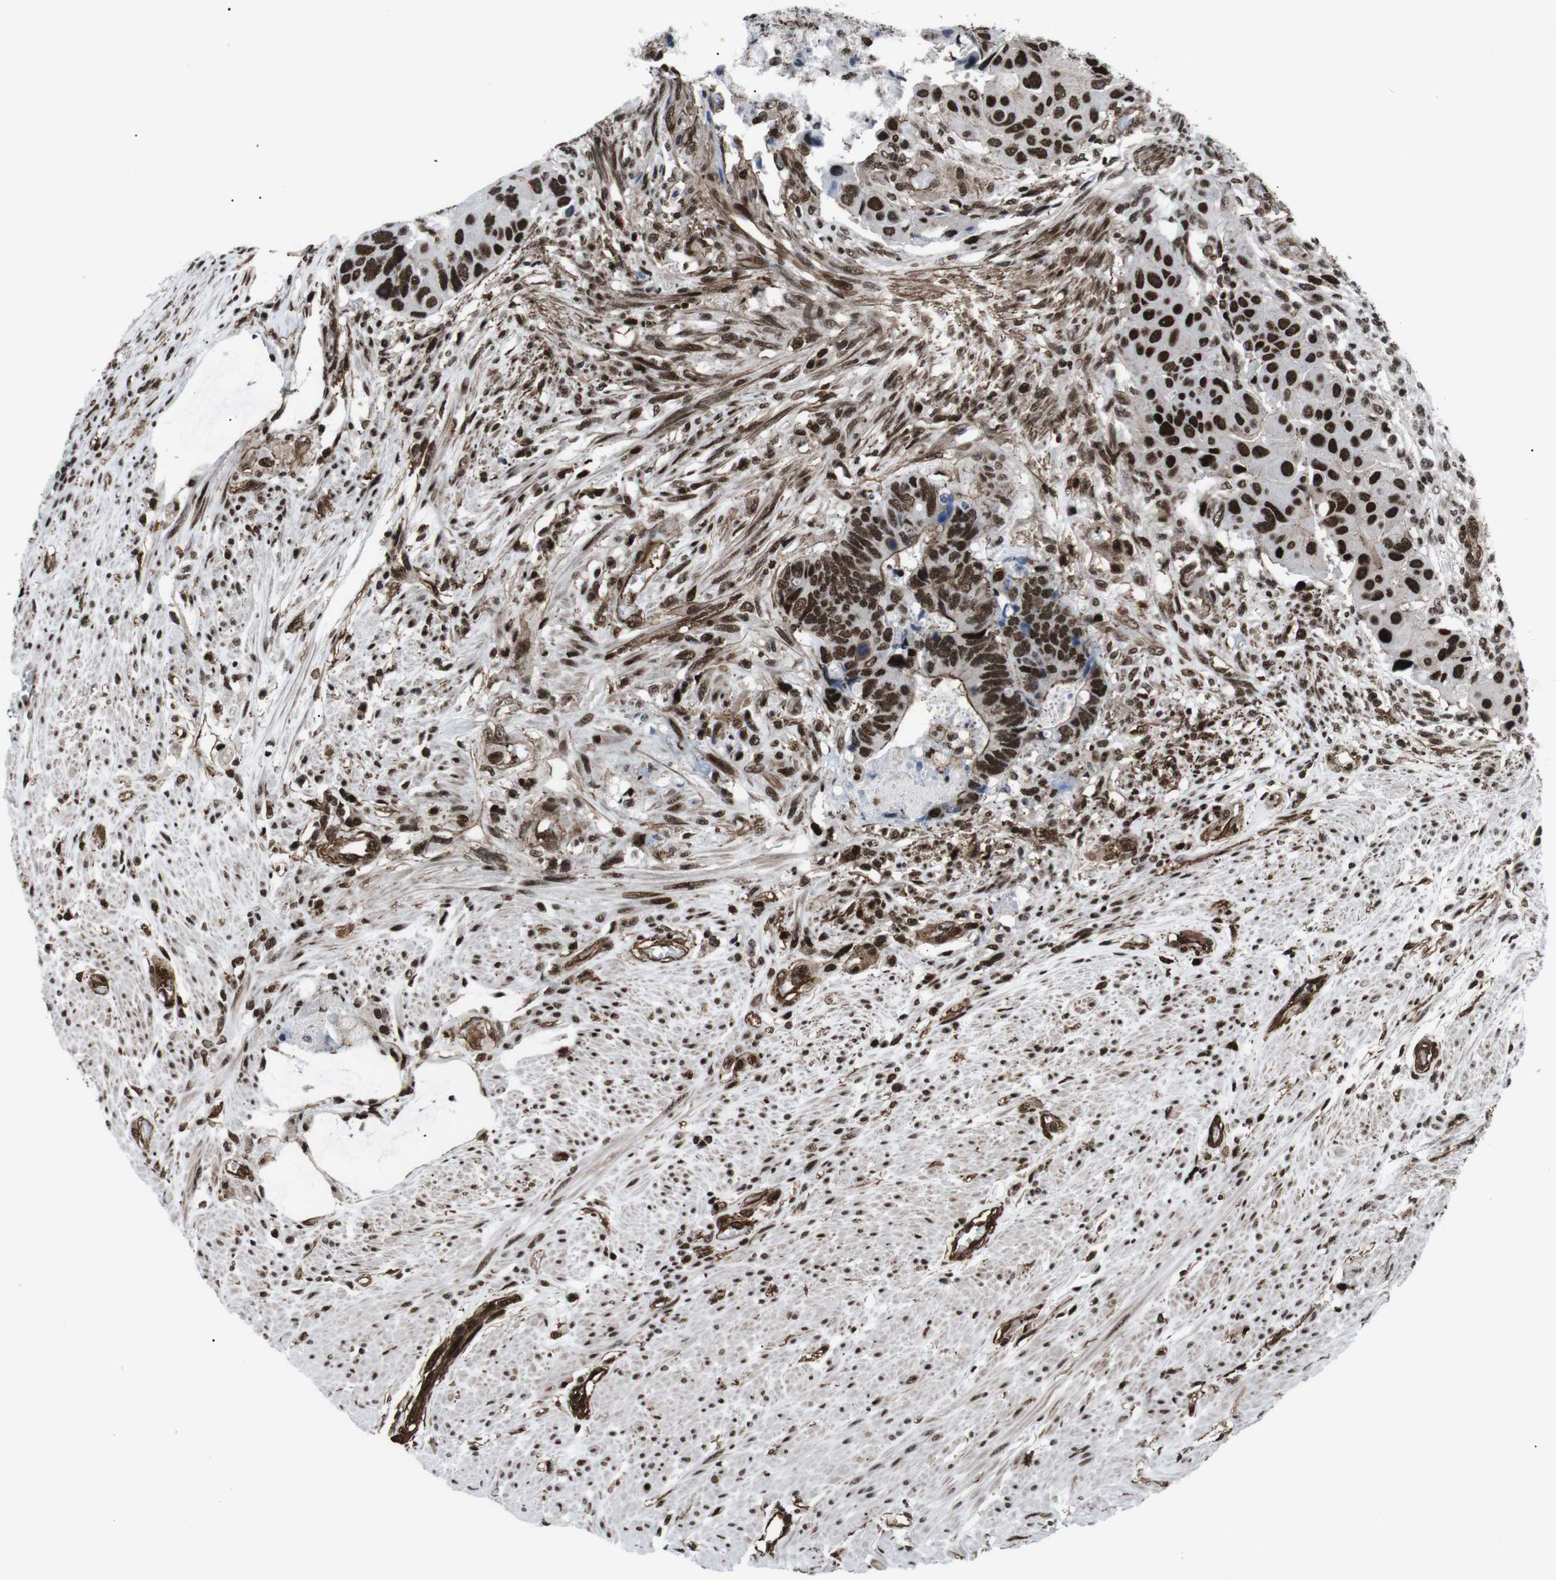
{"staining": {"intensity": "strong", "quantity": ">75%", "location": "cytoplasmic/membranous,nuclear"}, "tissue": "colorectal cancer", "cell_type": "Tumor cells", "image_type": "cancer", "snomed": [{"axis": "morphology", "description": "Adenocarcinoma, NOS"}, {"axis": "topography", "description": "Rectum"}], "caption": "A brown stain labels strong cytoplasmic/membranous and nuclear staining of a protein in human colorectal adenocarcinoma tumor cells. Immunohistochemistry stains the protein in brown and the nuclei are stained blue.", "gene": "HNRNPU", "patient": {"sex": "male", "age": 51}}